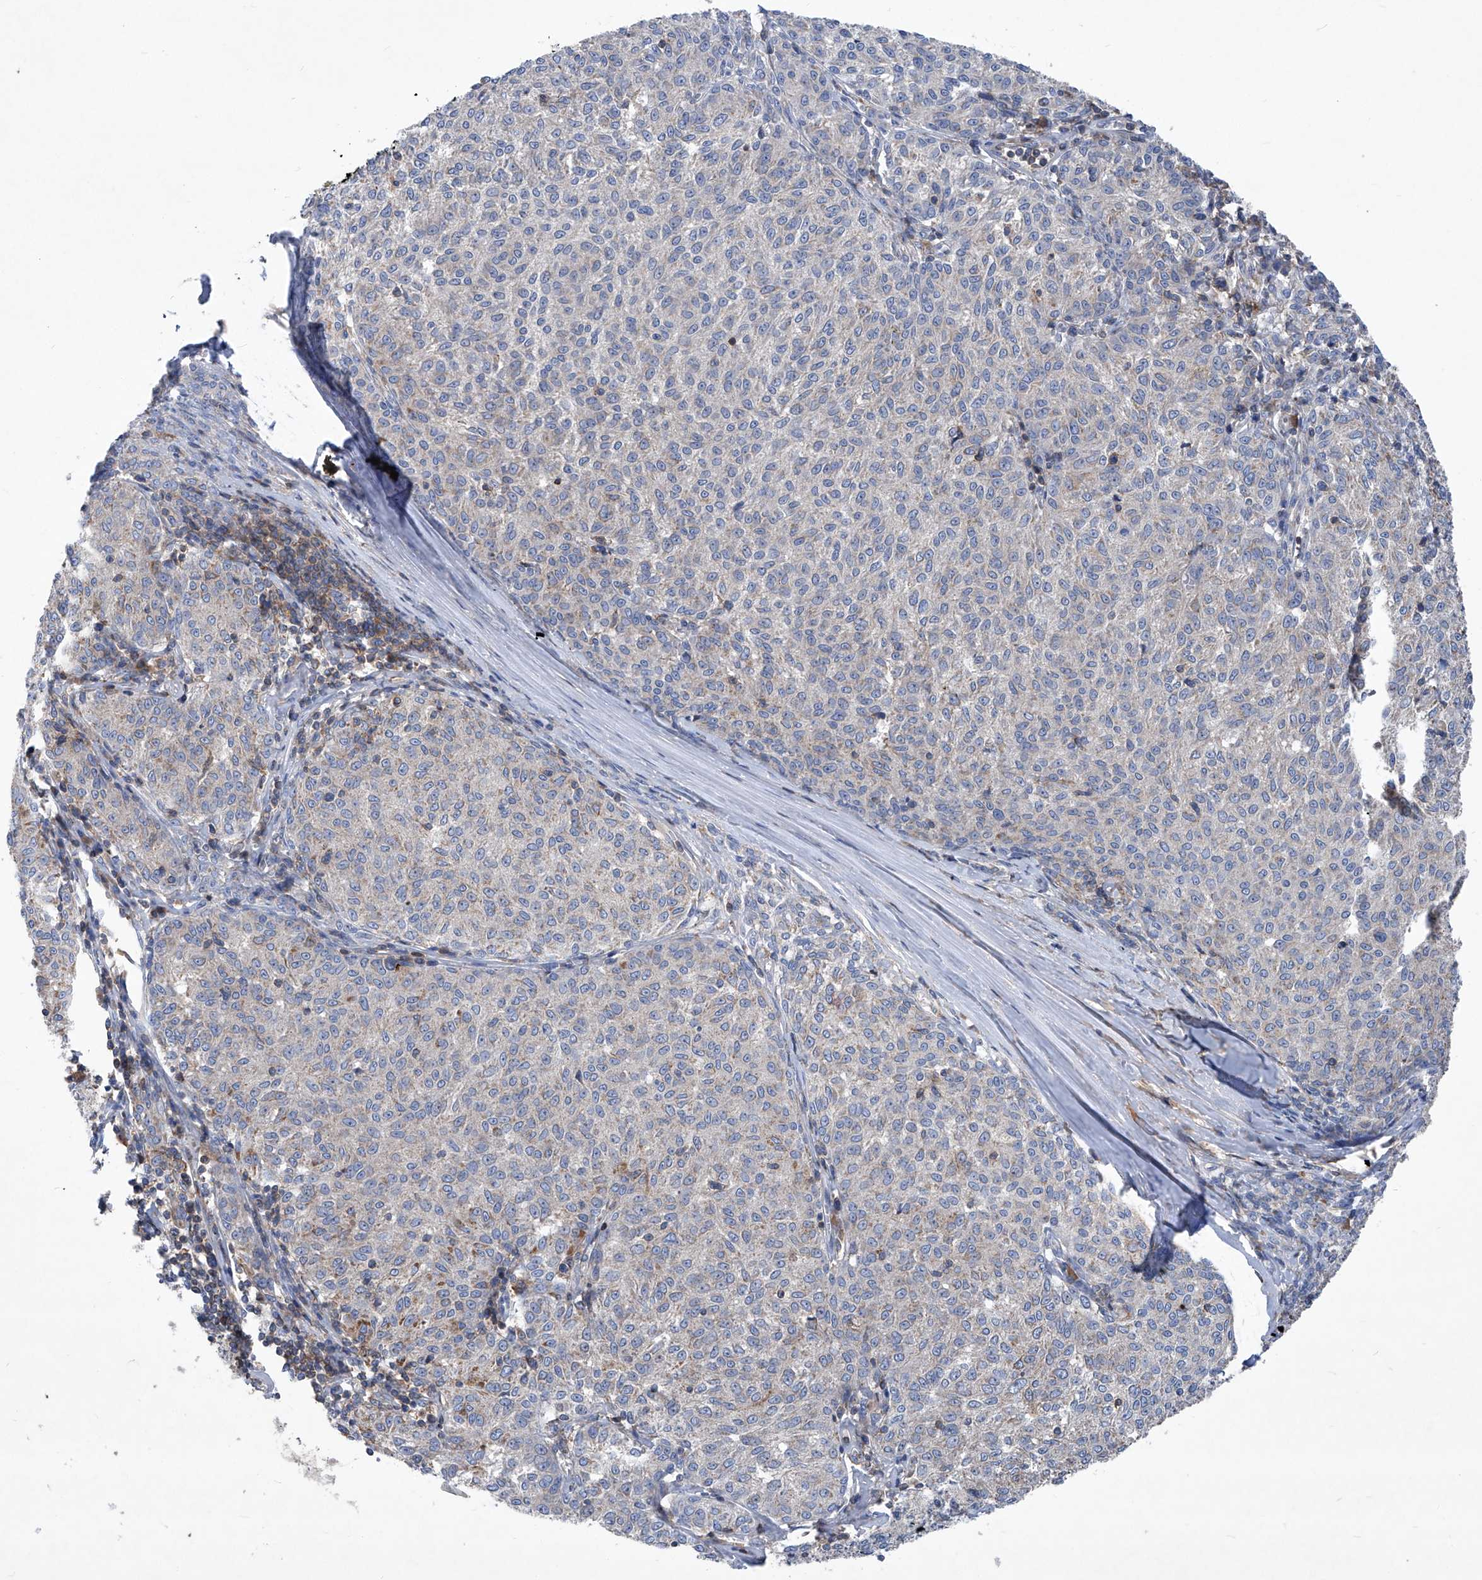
{"staining": {"intensity": "negative", "quantity": "none", "location": "none"}, "tissue": "melanoma", "cell_type": "Tumor cells", "image_type": "cancer", "snomed": [{"axis": "morphology", "description": "Malignant melanoma, NOS"}, {"axis": "topography", "description": "Skin"}], "caption": "Tumor cells are negative for brown protein staining in melanoma.", "gene": "EPHA8", "patient": {"sex": "female", "age": 72}}